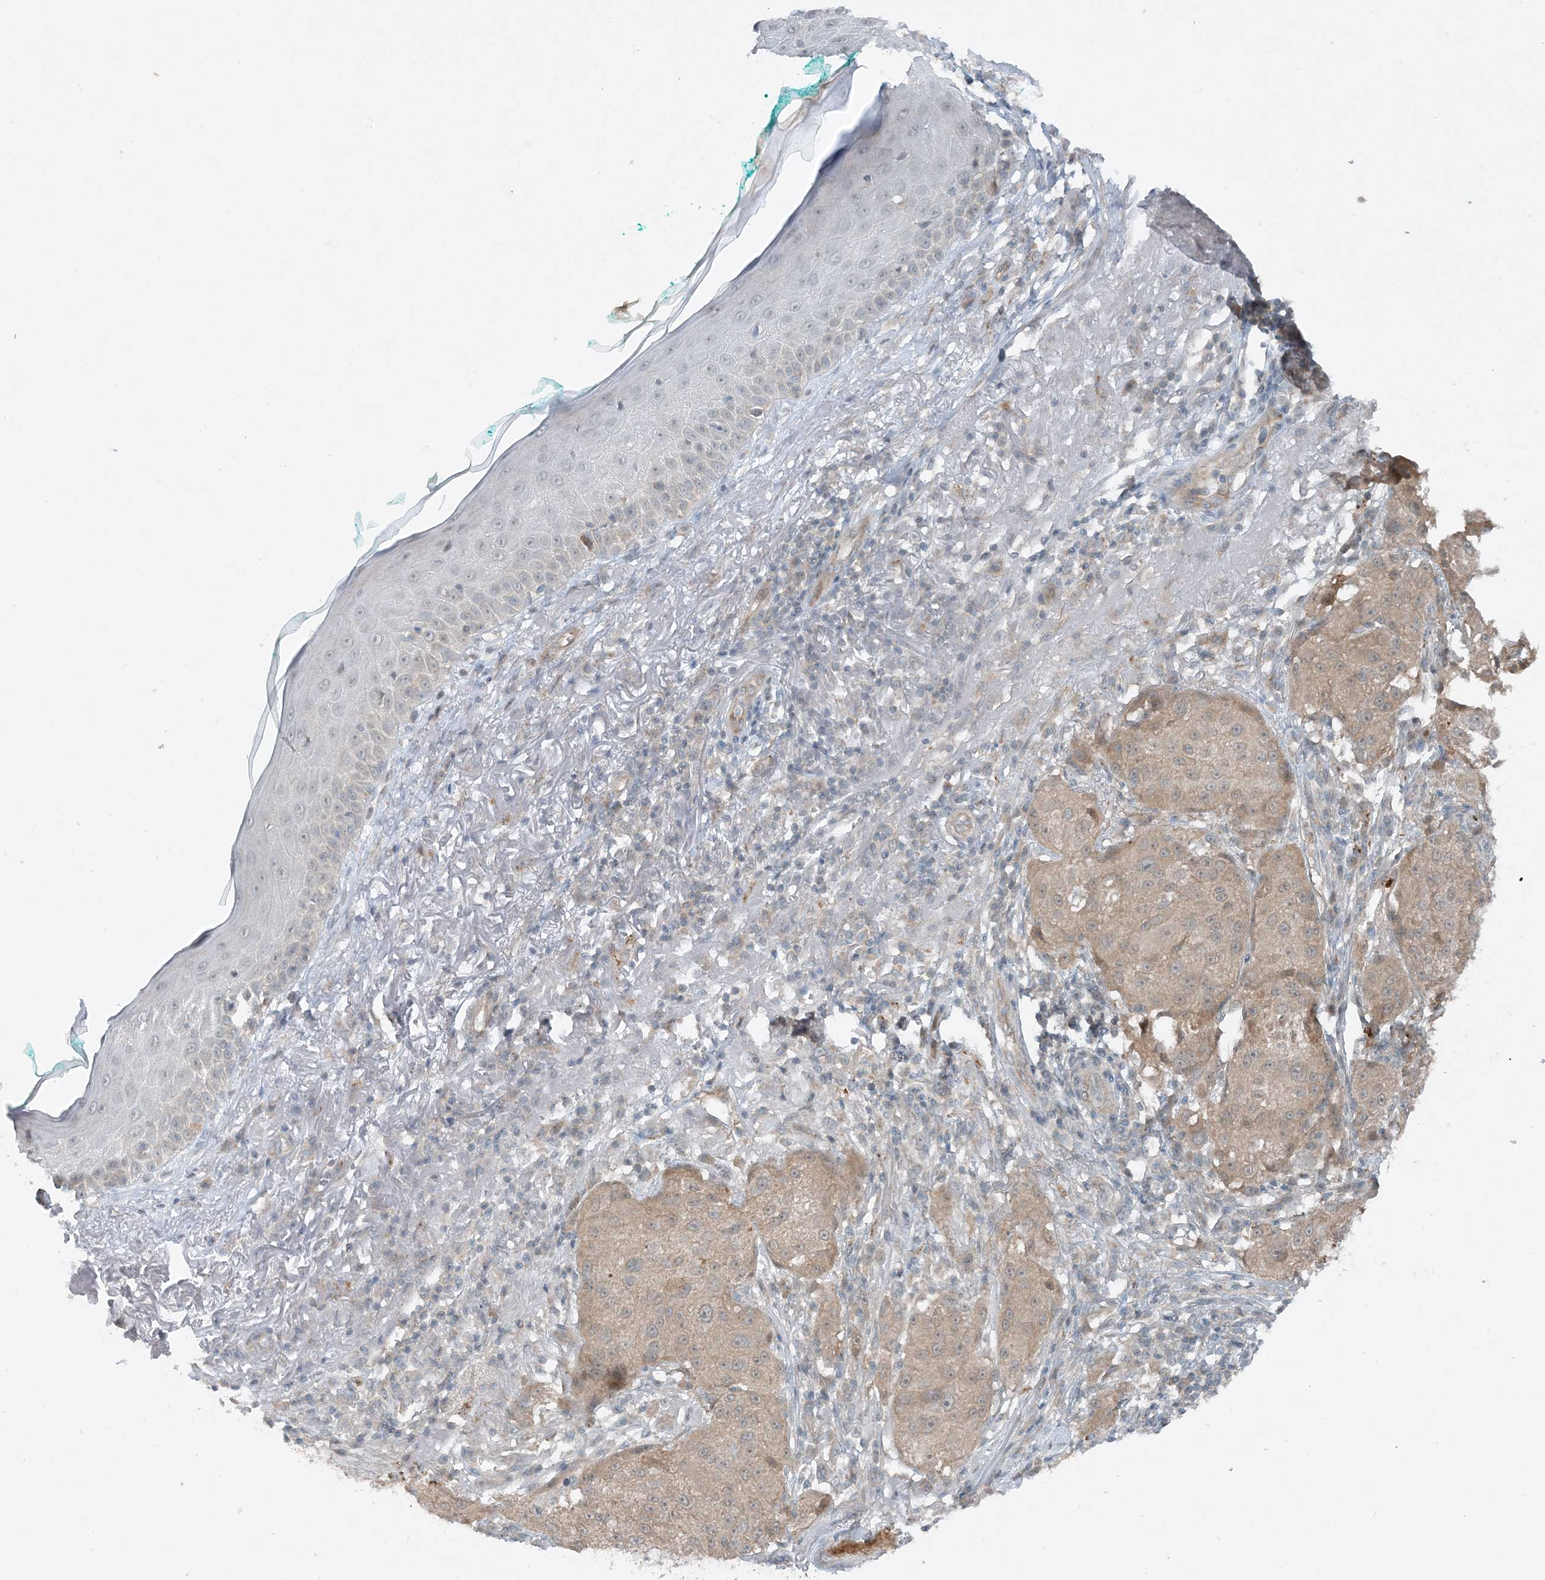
{"staining": {"intensity": "weak", "quantity": ">75%", "location": "cytoplasmic/membranous"}, "tissue": "melanoma", "cell_type": "Tumor cells", "image_type": "cancer", "snomed": [{"axis": "morphology", "description": "Necrosis, NOS"}, {"axis": "morphology", "description": "Malignant melanoma, NOS"}, {"axis": "topography", "description": "Skin"}], "caption": "Brown immunohistochemical staining in human melanoma shows weak cytoplasmic/membranous expression in about >75% of tumor cells.", "gene": "MITD1", "patient": {"sex": "female", "age": 87}}